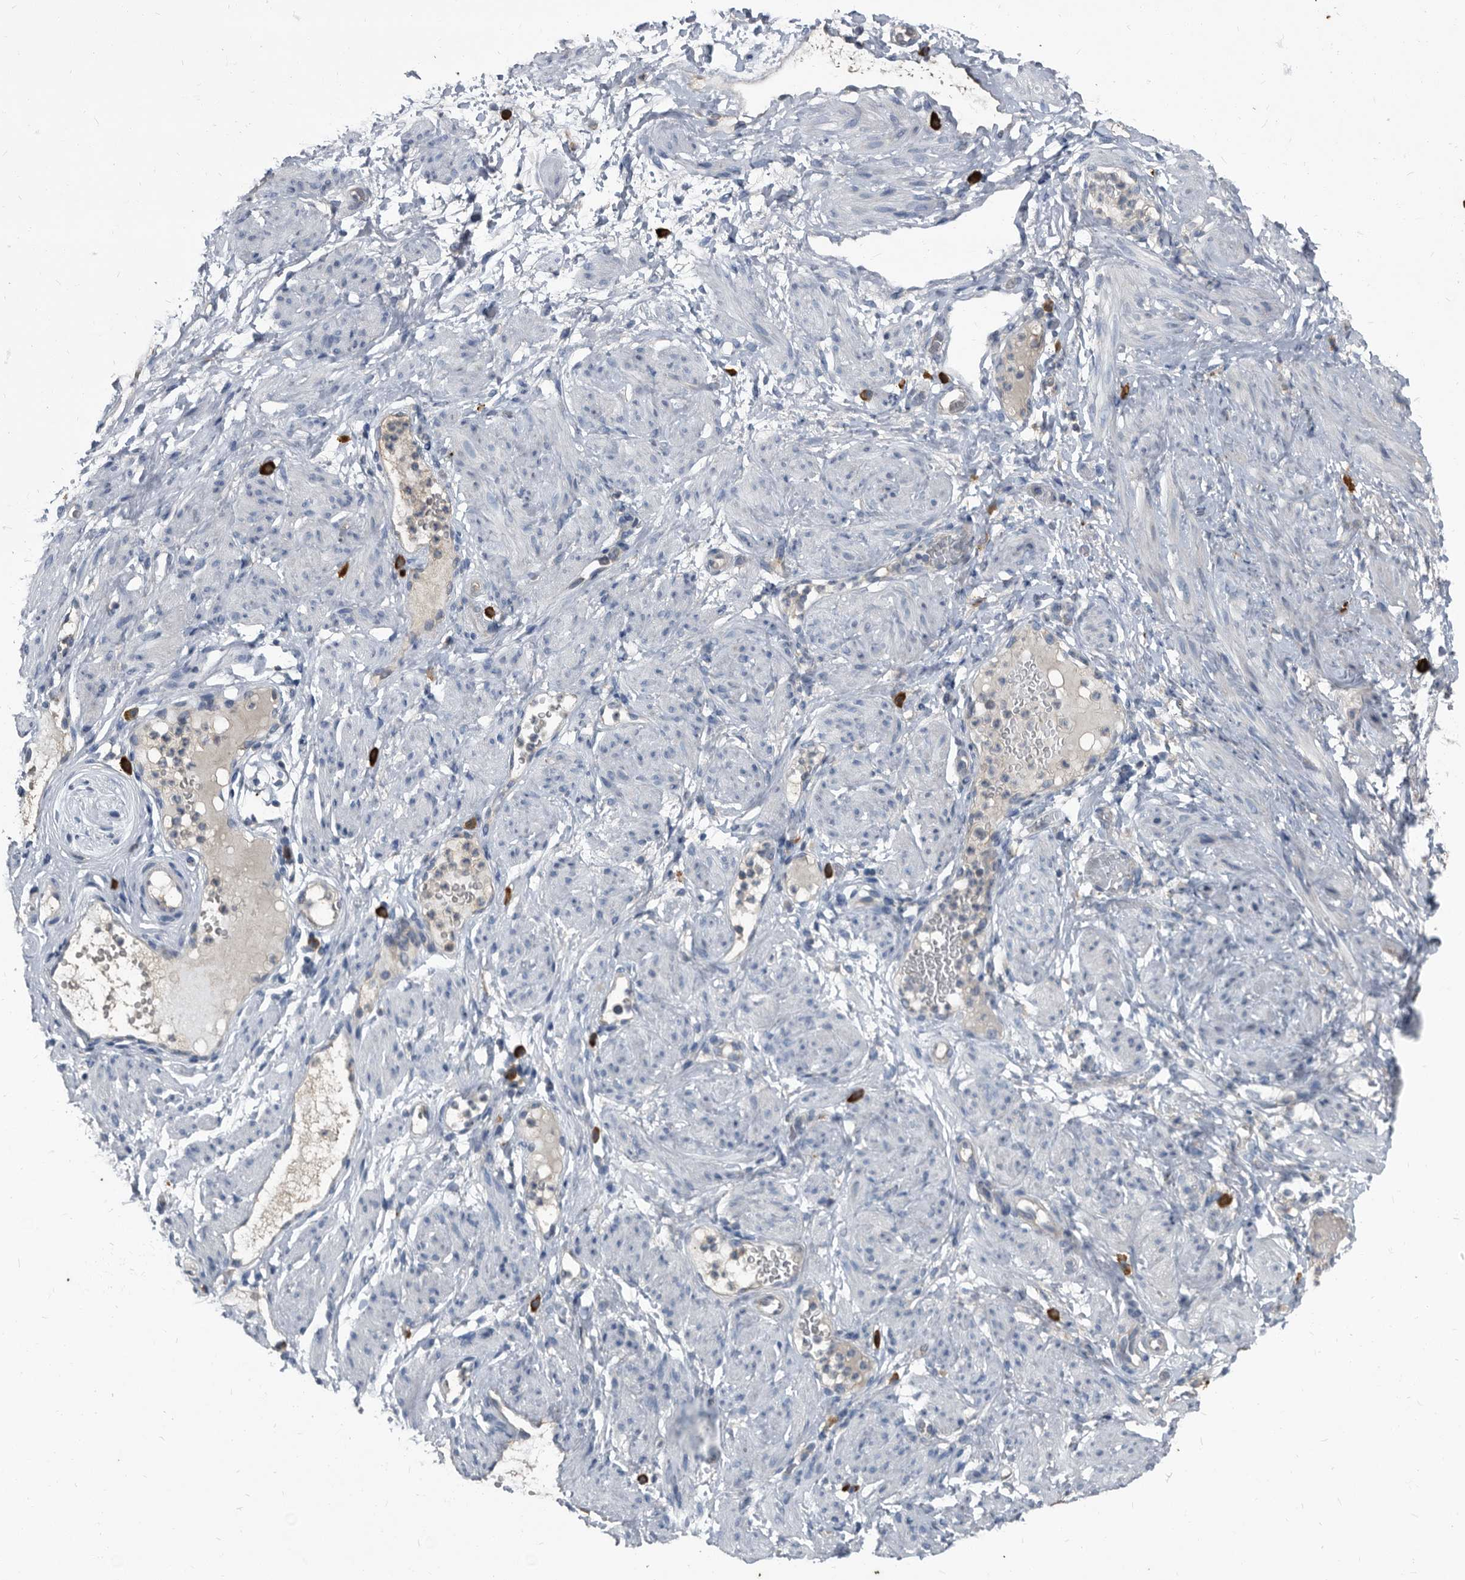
{"staining": {"intensity": "negative", "quantity": "none", "location": "none"}, "tissue": "adipose tissue", "cell_type": "Adipocytes", "image_type": "normal", "snomed": [{"axis": "morphology", "description": "Normal tissue, NOS"}, {"axis": "topography", "description": "Smooth muscle"}, {"axis": "topography", "description": "Peripheral nerve tissue"}], "caption": "Immunohistochemical staining of normal adipose tissue shows no significant positivity in adipocytes.", "gene": "CDV3", "patient": {"sex": "female", "age": 39}}